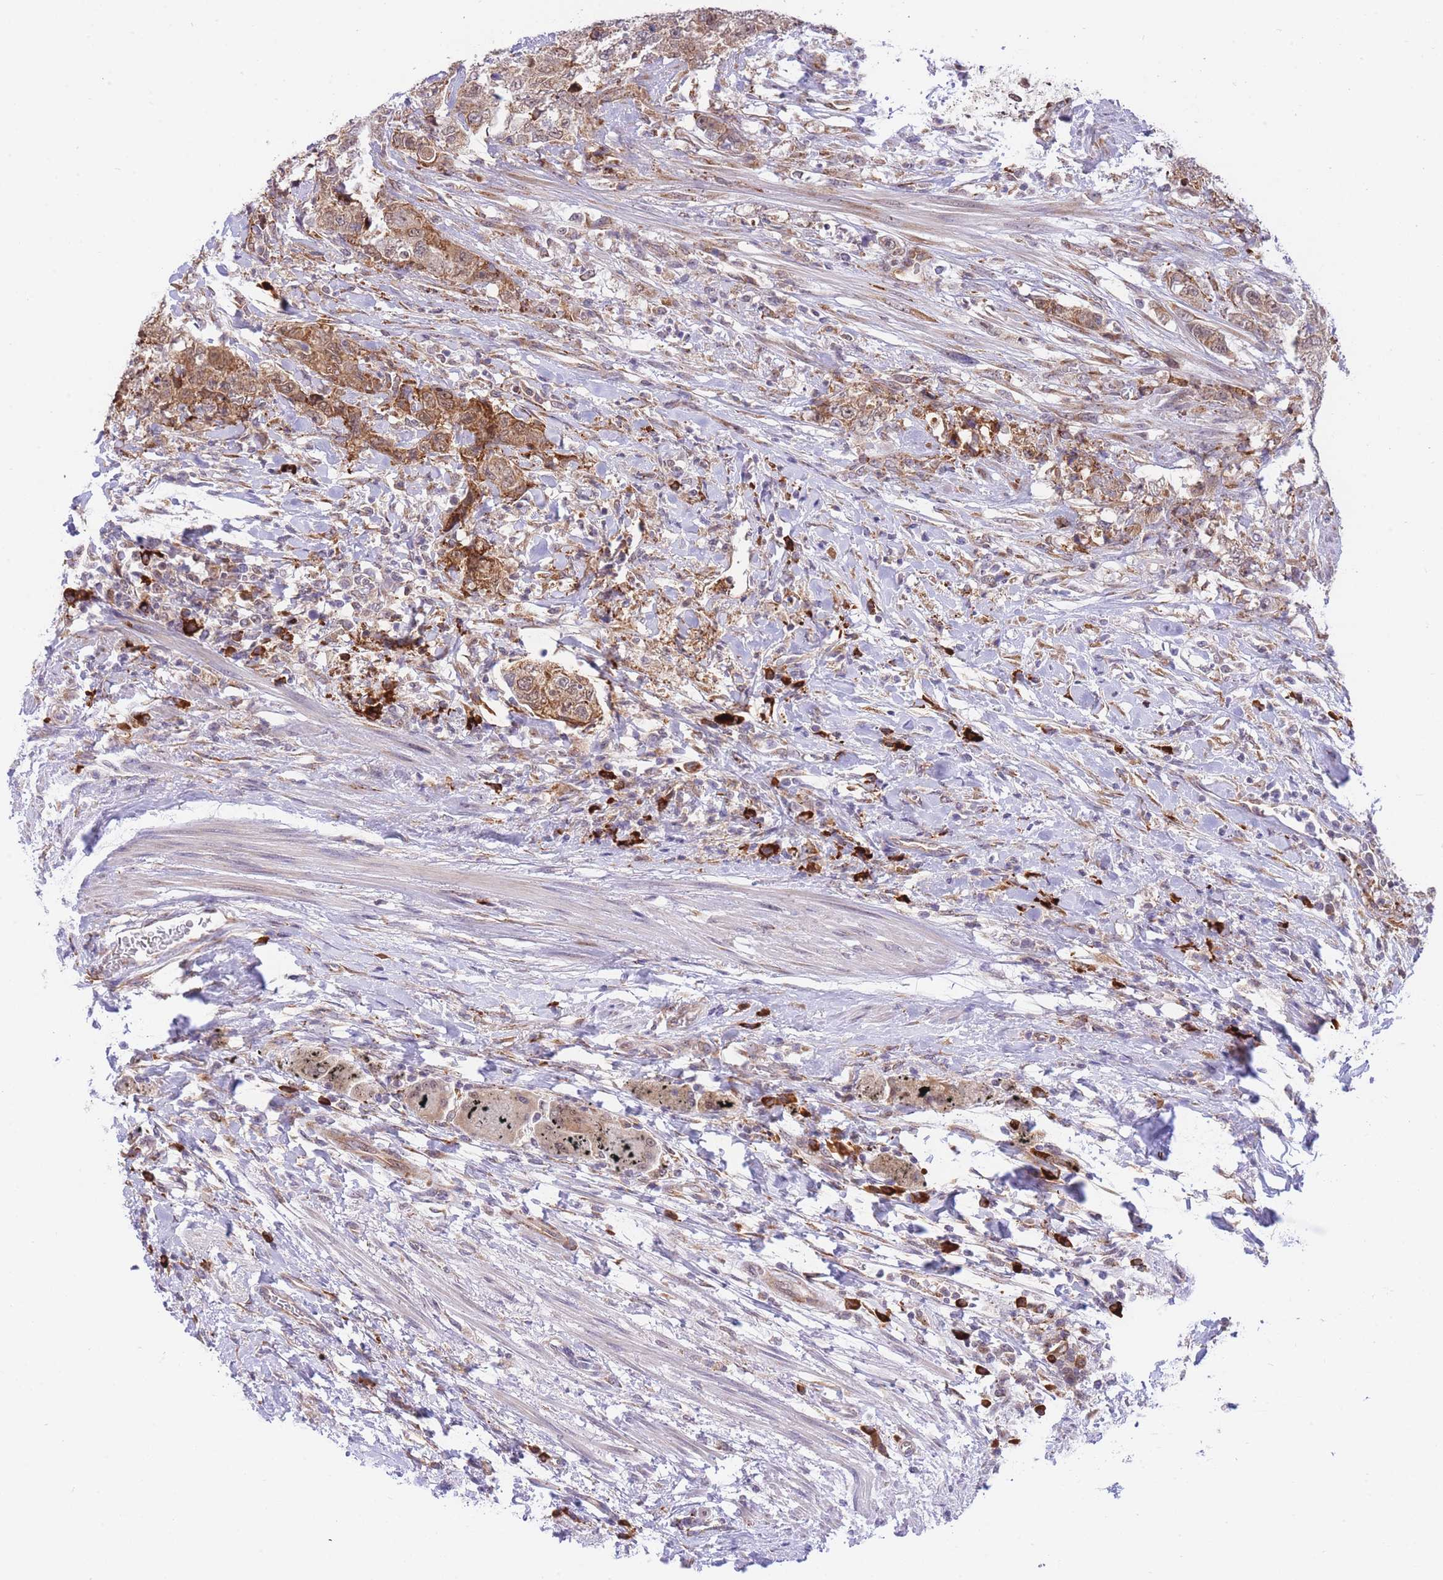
{"staining": {"intensity": "moderate", "quantity": ">75%", "location": "cytoplasmic/membranous,nuclear"}, "tissue": "urothelial cancer", "cell_type": "Tumor cells", "image_type": "cancer", "snomed": [{"axis": "morphology", "description": "Urothelial carcinoma, High grade"}, {"axis": "topography", "description": "Urinary bladder"}], "caption": "Urothelial cancer stained for a protein (brown) shows moderate cytoplasmic/membranous and nuclear positive expression in about >75% of tumor cells.", "gene": "EXOSC8", "patient": {"sex": "female", "age": 78}}